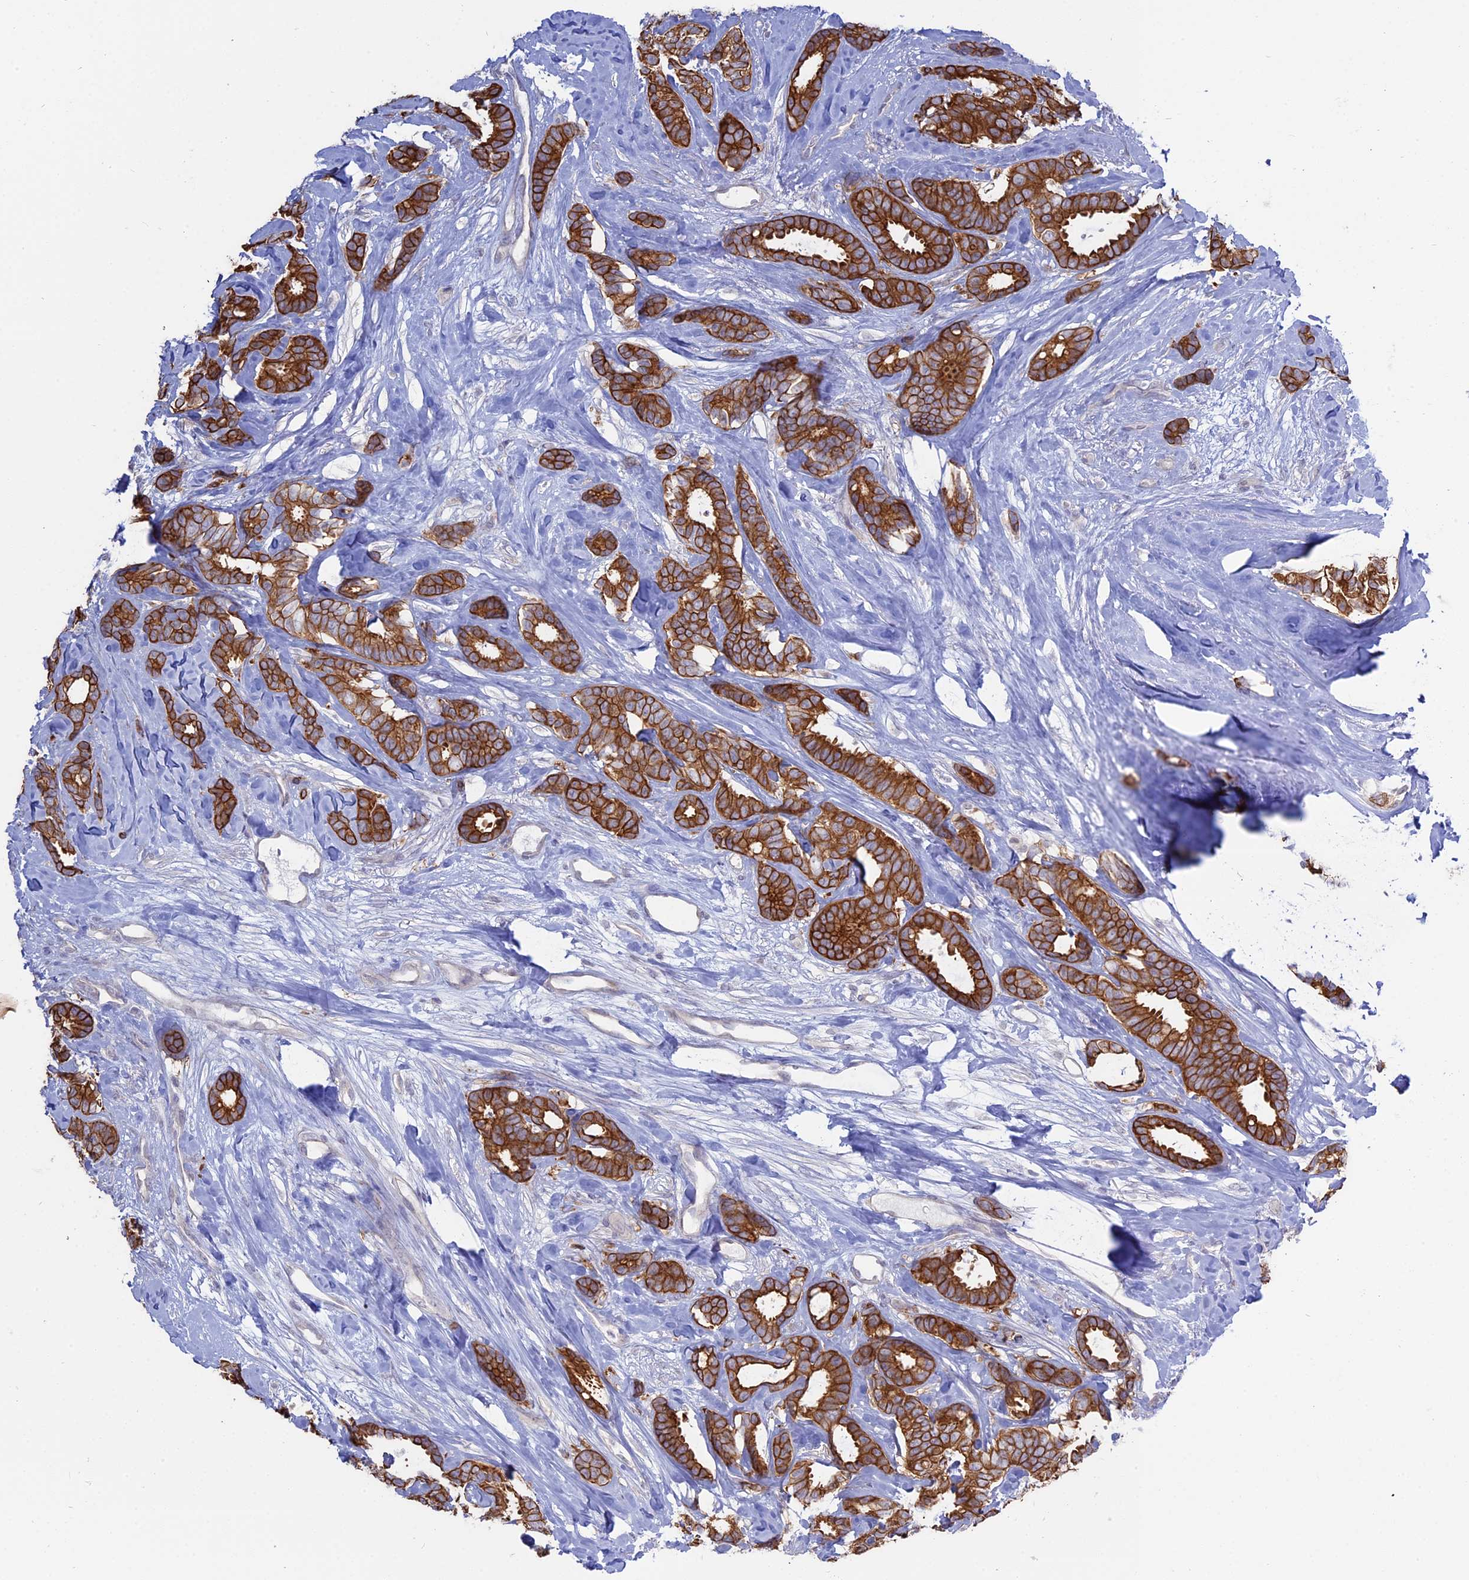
{"staining": {"intensity": "strong", "quantity": ">75%", "location": "cytoplasmic/membranous"}, "tissue": "breast cancer", "cell_type": "Tumor cells", "image_type": "cancer", "snomed": [{"axis": "morphology", "description": "Duct carcinoma"}, {"axis": "topography", "description": "Breast"}], "caption": "Immunohistochemistry of human breast cancer (invasive ductal carcinoma) displays high levels of strong cytoplasmic/membranous expression in approximately >75% of tumor cells.", "gene": "MYO5B", "patient": {"sex": "female", "age": 87}}